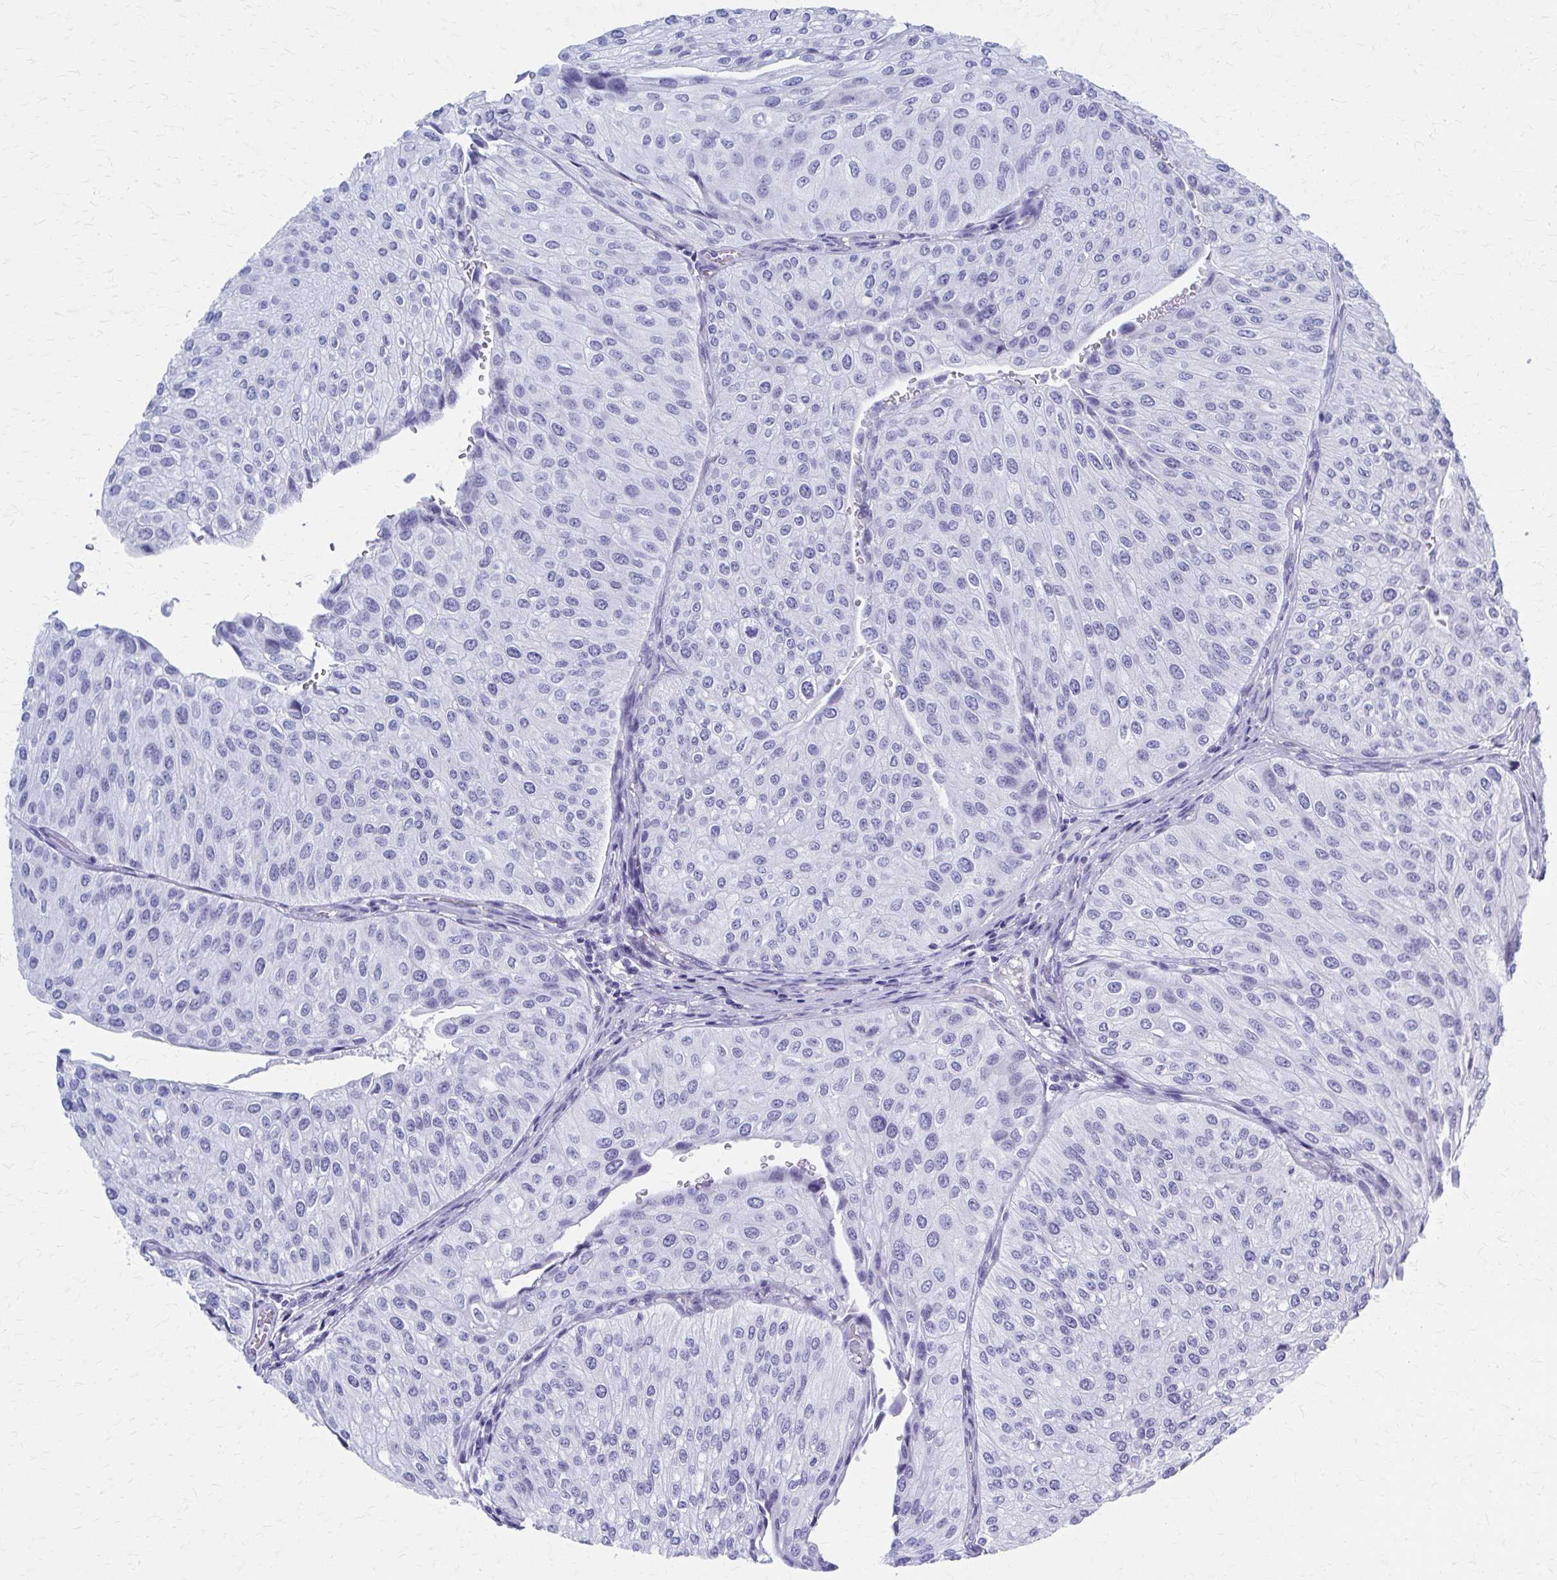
{"staining": {"intensity": "negative", "quantity": "none", "location": "none"}, "tissue": "urothelial cancer", "cell_type": "Tumor cells", "image_type": "cancer", "snomed": [{"axis": "morphology", "description": "Urothelial carcinoma, NOS"}, {"axis": "topography", "description": "Urinary bladder"}], "caption": "Tumor cells show no significant expression in transitional cell carcinoma. Nuclei are stained in blue.", "gene": "CELF5", "patient": {"sex": "male", "age": 67}}